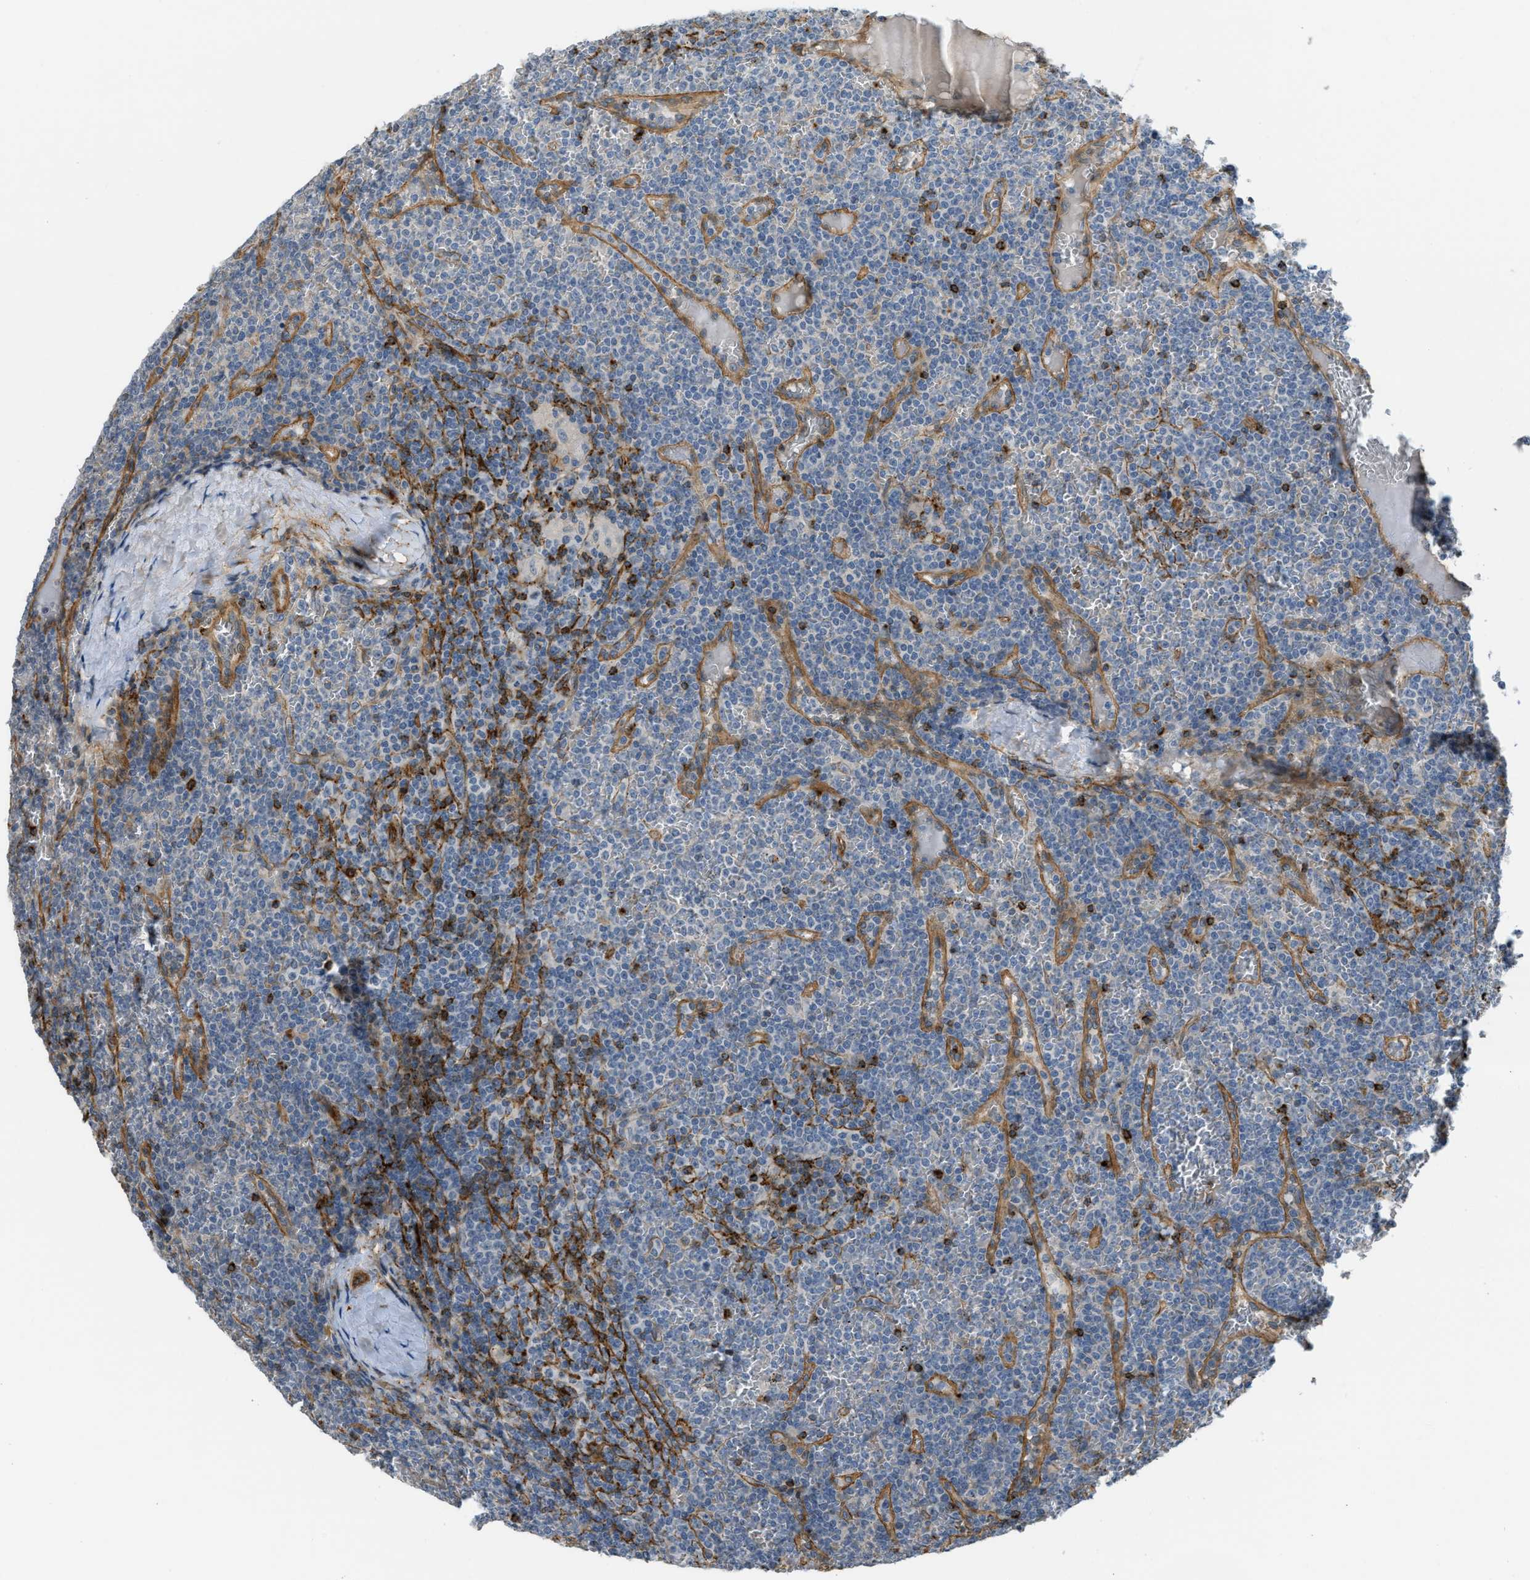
{"staining": {"intensity": "strong", "quantity": "<25%", "location": "cytoplasmic/membranous"}, "tissue": "lymphoma", "cell_type": "Tumor cells", "image_type": "cancer", "snomed": [{"axis": "morphology", "description": "Malignant lymphoma, non-Hodgkin's type, Low grade"}, {"axis": "topography", "description": "Spleen"}], "caption": "IHC image of human lymphoma stained for a protein (brown), which shows medium levels of strong cytoplasmic/membranous expression in approximately <25% of tumor cells.", "gene": "KIAA1671", "patient": {"sex": "female", "age": 19}}